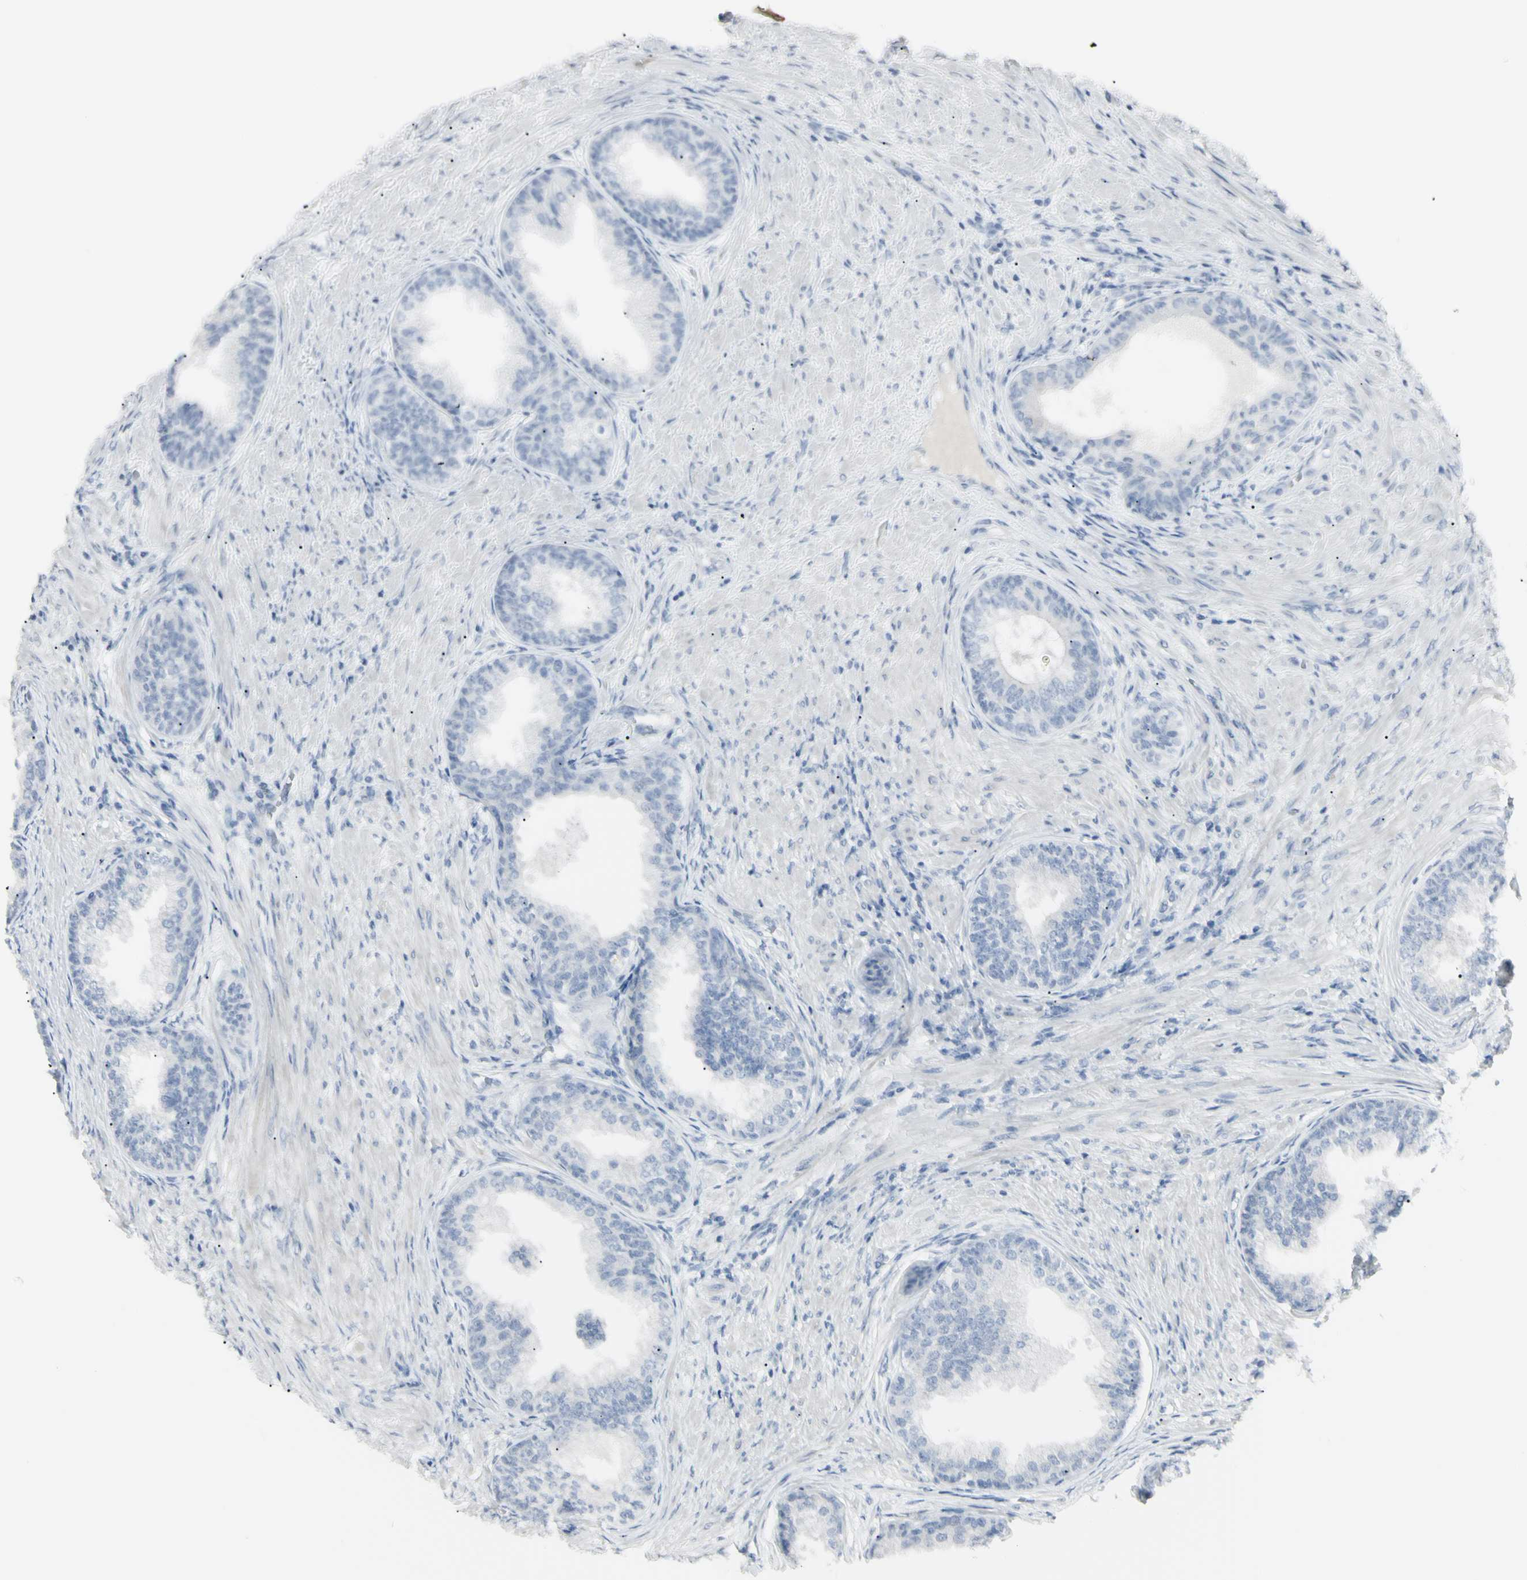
{"staining": {"intensity": "negative", "quantity": "none", "location": "none"}, "tissue": "prostate", "cell_type": "Glandular cells", "image_type": "normal", "snomed": [{"axis": "morphology", "description": "Normal tissue, NOS"}, {"axis": "topography", "description": "Prostate"}], "caption": "Immunohistochemical staining of unremarkable prostate exhibits no significant positivity in glandular cells.", "gene": "PIP", "patient": {"sex": "male", "age": 76}}